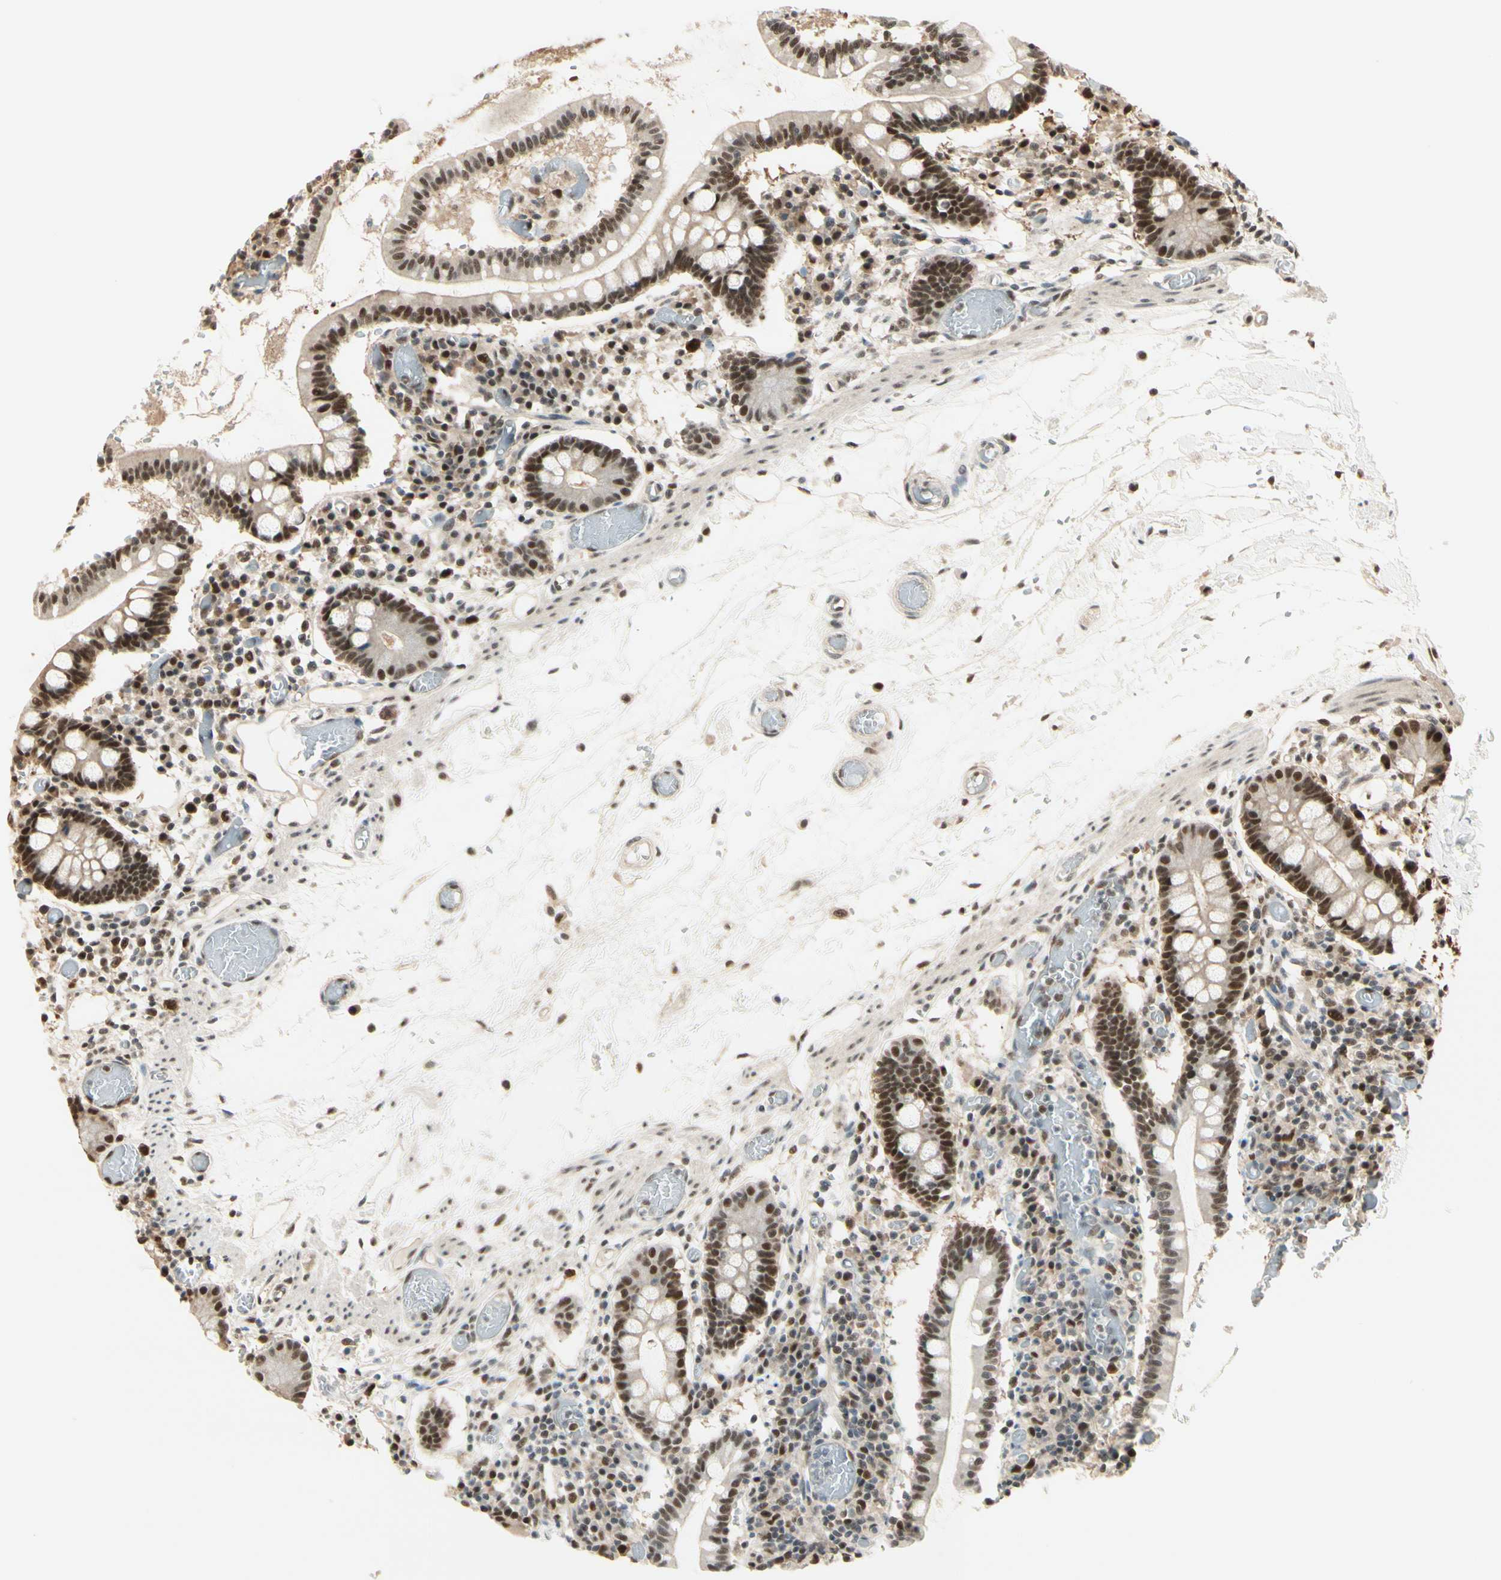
{"staining": {"intensity": "strong", "quantity": ">75%", "location": "cytoplasmic/membranous,nuclear"}, "tissue": "small intestine", "cell_type": "Glandular cells", "image_type": "normal", "snomed": [{"axis": "morphology", "description": "Normal tissue, NOS"}, {"axis": "topography", "description": "Small intestine"}], "caption": "The micrograph exhibits staining of benign small intestine, revealing strong cytoplasmic/membranous,nuclear protein expression (brown color) within glandular cells.", "gene": "HSF1", "patient": {"sex": "female", "age": 61}}